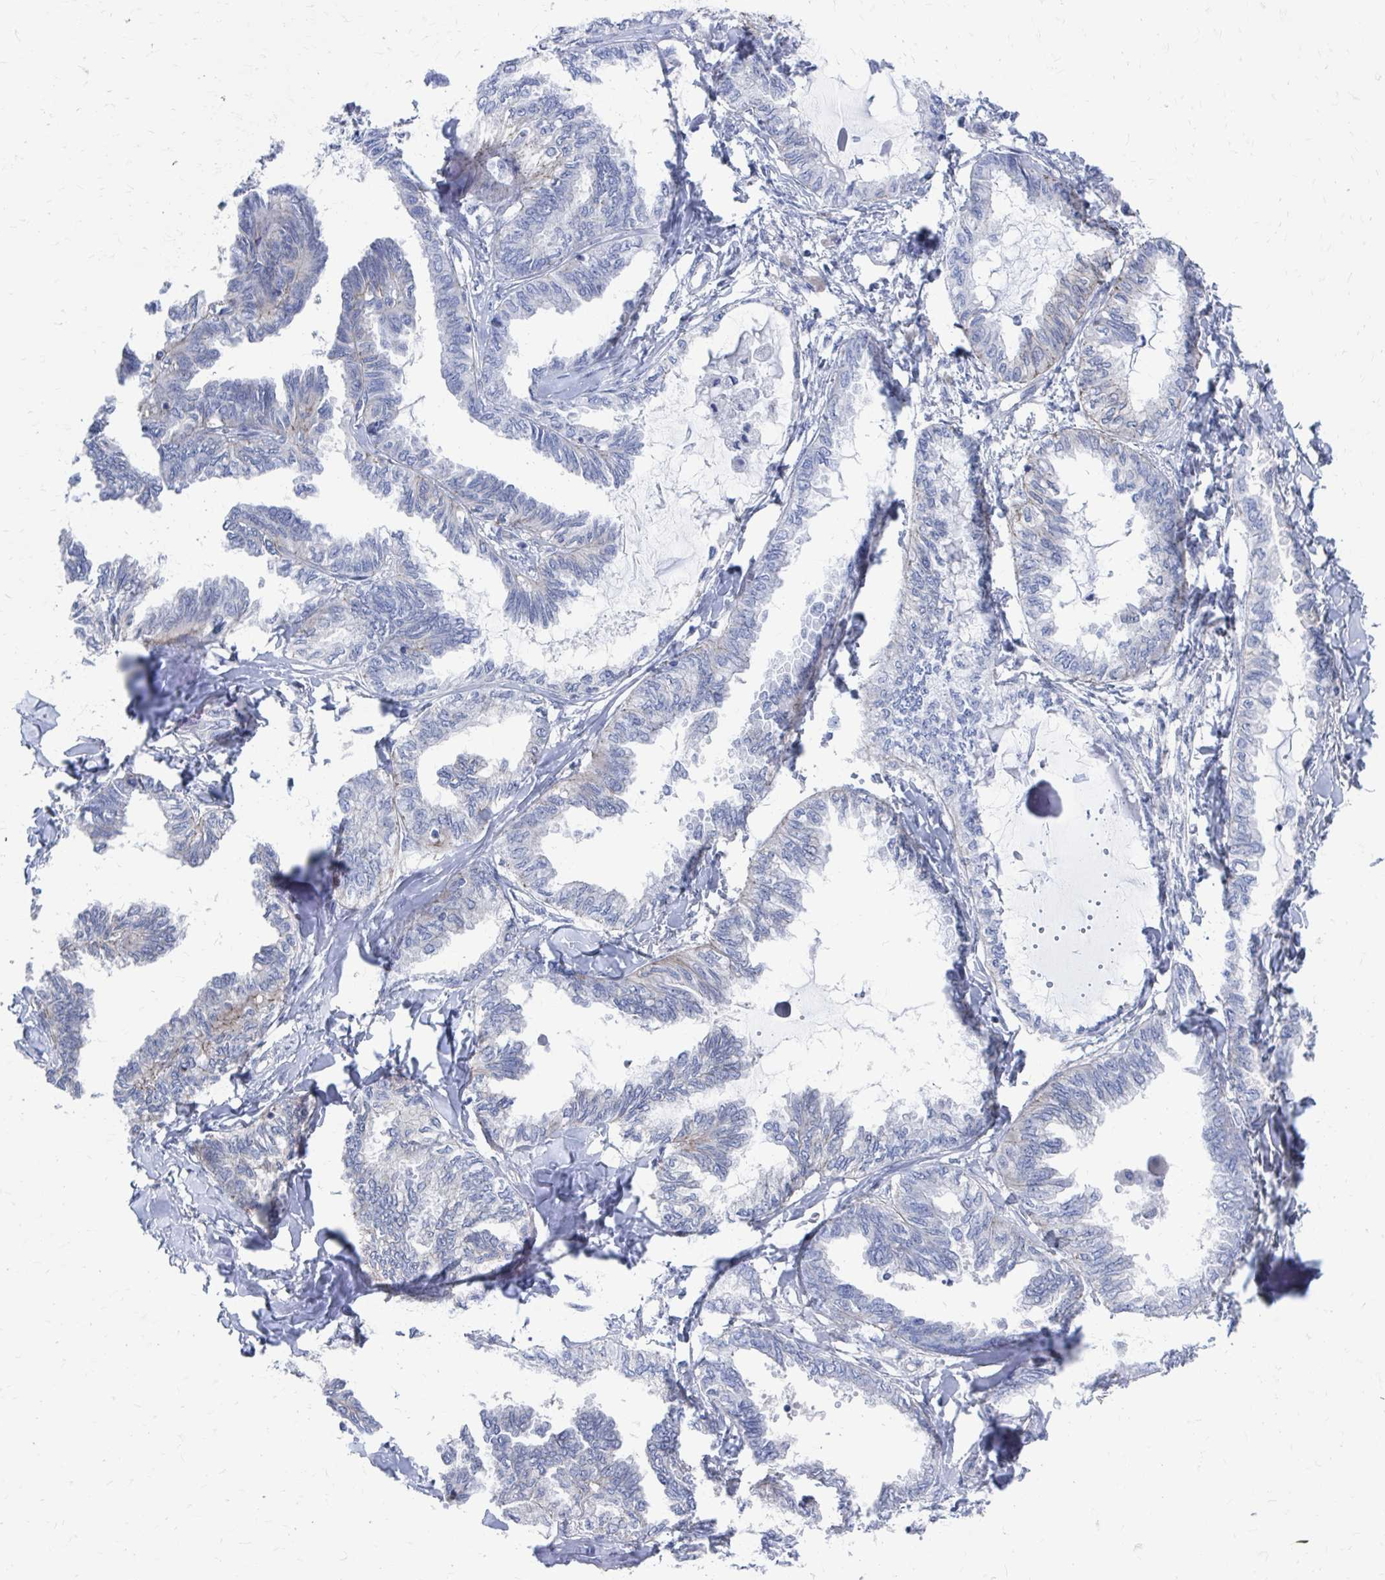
{"staining": {"intensity": "negative", "quantity": "none", "location": "none"}, "tissue": "ovarian cancer", "cell_type": "Tumor cells", "image_type": "cancer", "snomed": [{"axis": "morphology", "description": "Carcinoma, endometroid"}, {"axis": "topography", "description": "Ovary"}], "caption": "An immunohistochemistry (IHC) histopathology image of endometroid carcinoma (ovarian) is shown. There is no staining in tumor cells of endometroid carcinoma (ovarian).", "gene": "PLEKHG7", "patient": {"sex": "female", "age": 70}}